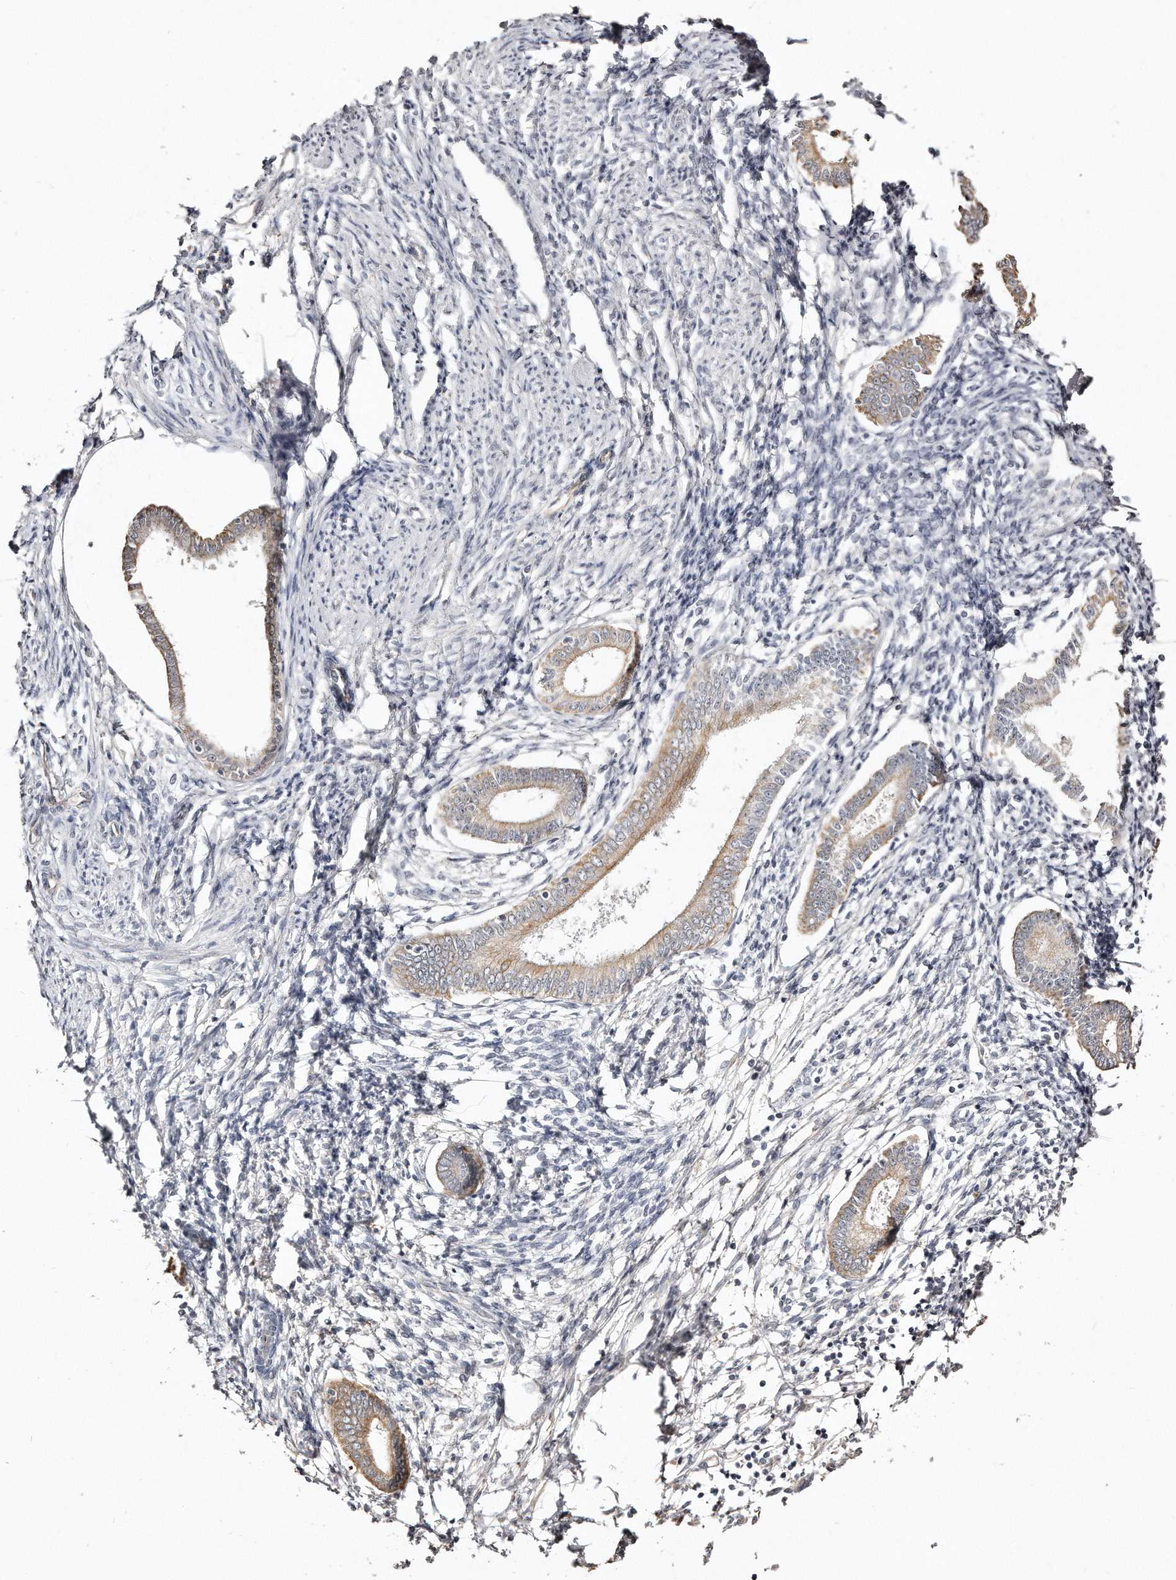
{"staining": {"intensity": "negative", "quantity": "none", "location": "none"}, "tissue": "endometrium", "cell_type": "Cells in endometrial stroma", "image_type": "normal", "snomed": [{"axis": "morphology", "description": "Normal tissue, NOS"}, {"axis": "topography", "description": "Endometrium"}], "caption": "High magnification brightfield microscopy of unremarkable endometrium stained with DAB (3,3'-diaminobenzidine) (brown) and counterstained with hematoxylin (blue): cells in endometrial stroma show no significant positivity.", "gene": "ZYG11A", "patient": {"sex": "female", "age": 56}}